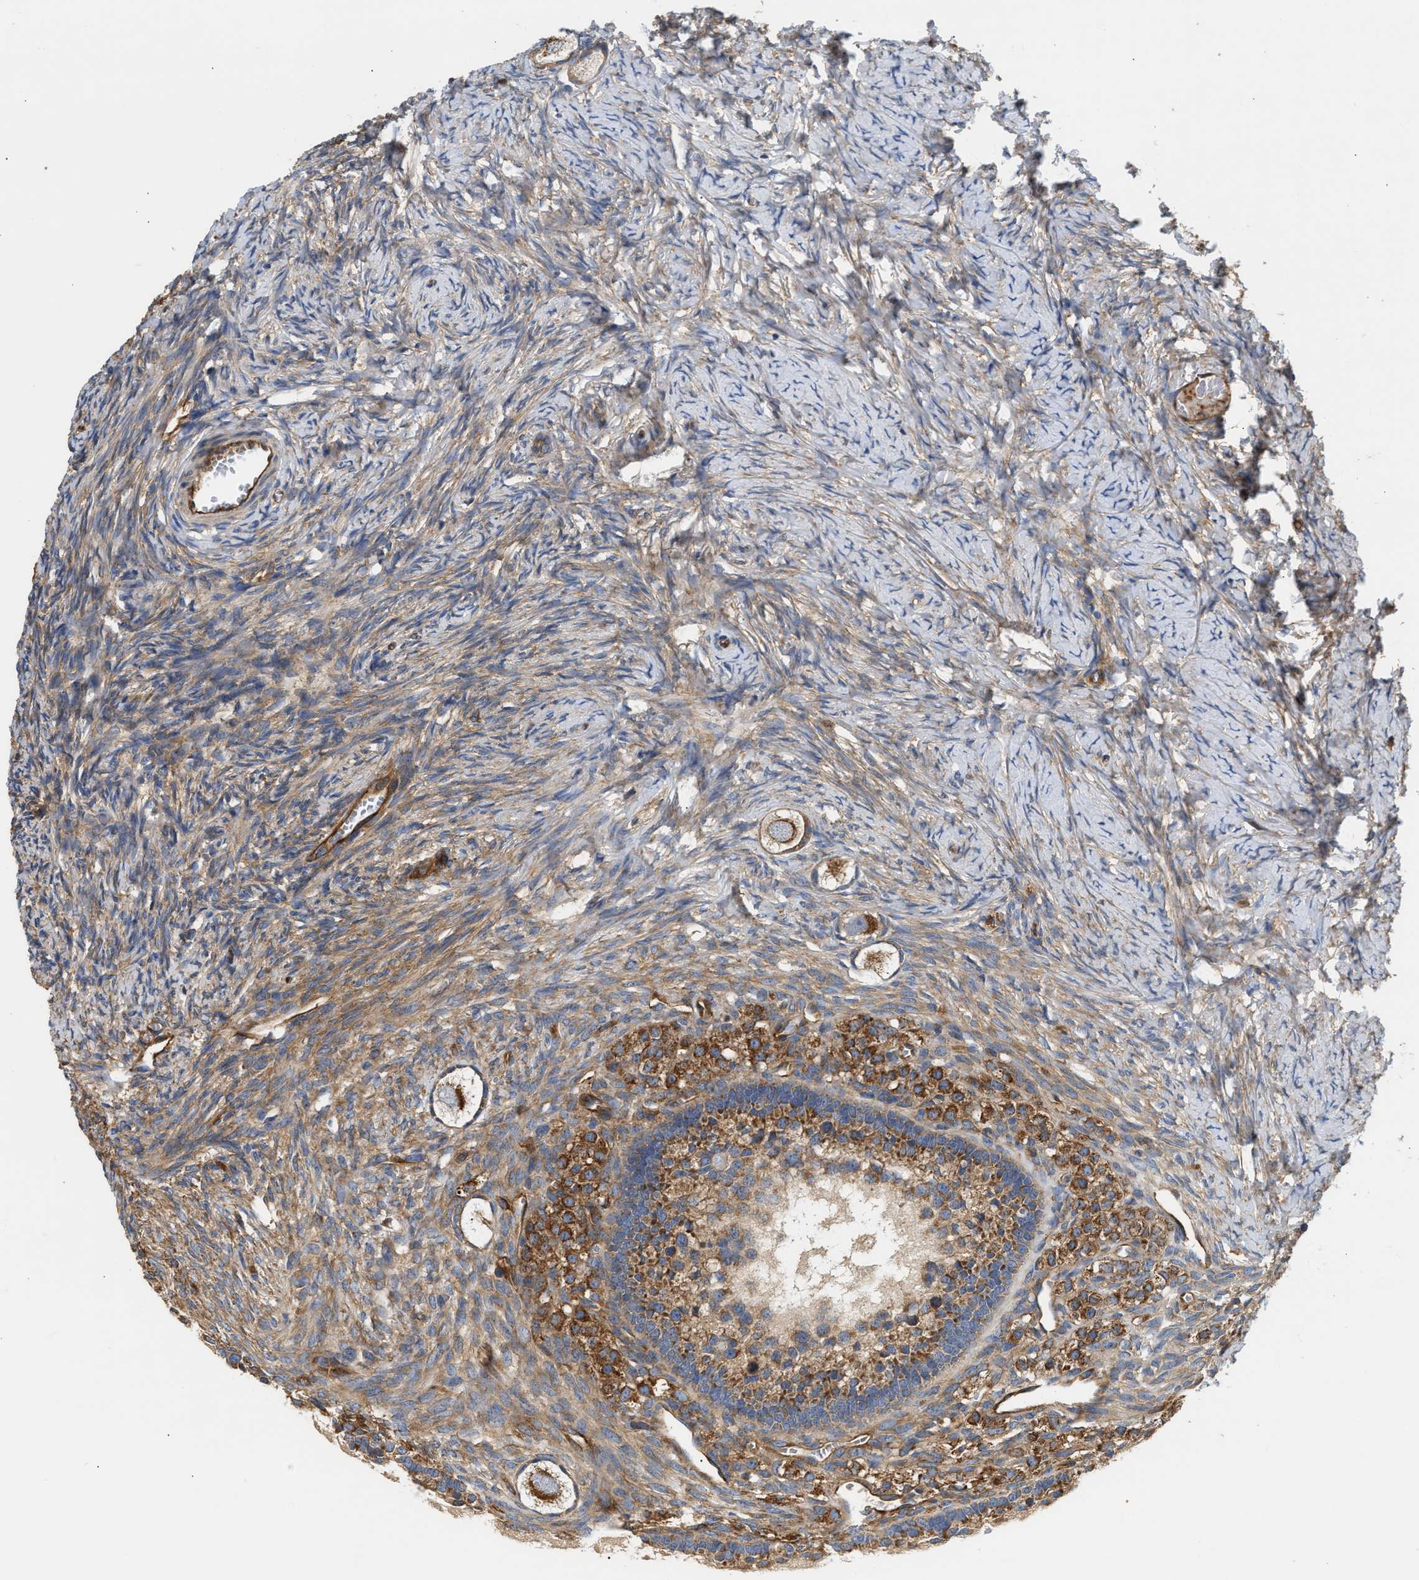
{"staining": {"intensity": "moderate", "quantity": "25%-75%", "location": "cytoplasmic/membranous"}, "tissue": "ovary", "cell_type": "Follicle cells", "image_type": "normal", "snomed": [{"axis": "morphology", "description": "Normal tissue, NOS"}, {"axis": "topography", "description": "Ovary"}], "caption": "Approximately 25%-75% of follicle cells in benign human ovary demonstrate moderate cytoplasmic/membranous protein staining as visualized by brown immunohistochemical staining.", "gene": "SAMD9L", "patient": {"sex": "female", "age": 27}}